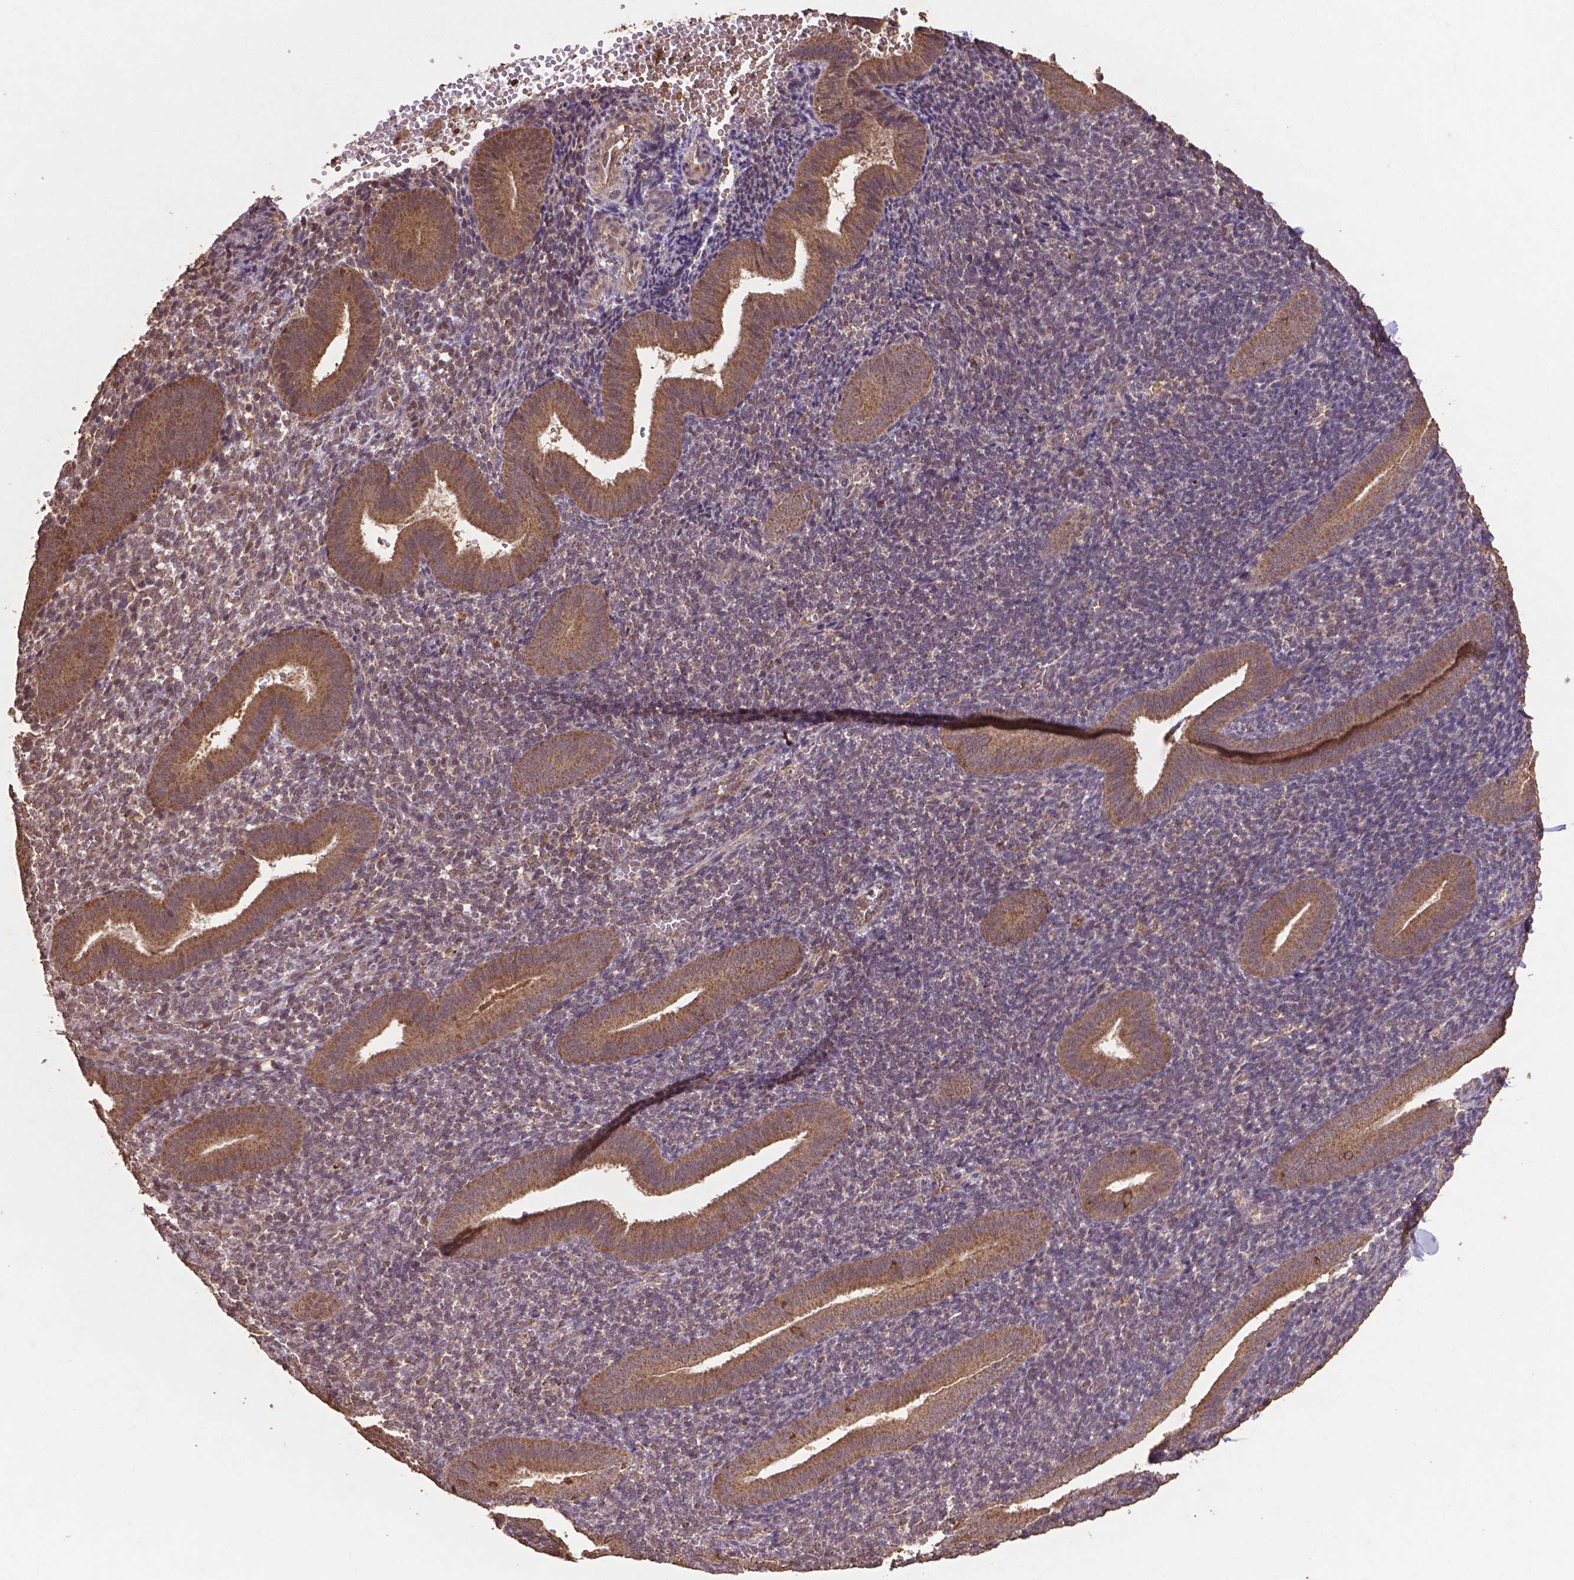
{"staining": {"intensity": "weak", "quantity": "<25%", "location": "cytoplasmic/membranous"}, "tissue": "endometrium", "cell_type": "Cells in endometrial stroma", "image_type": "normal", "snomed": [{"axis": "morphology", "description": "Normal tissue, NOS"}, {"axis": "topography", "description": "Endometrium"}], "caption": "An immunohistochemistry (IHC) image of benign endometrium is shown. There is no staining in cells in endometrial stroma of endometrium. The staining was performed using DAB to visualize the protein expression in brown, while the nuclei were stained in blue with hematoxylin (Magnification: 20x).", "gene": "DCAF1", "patient": {"sex": "female", "age": 25}}